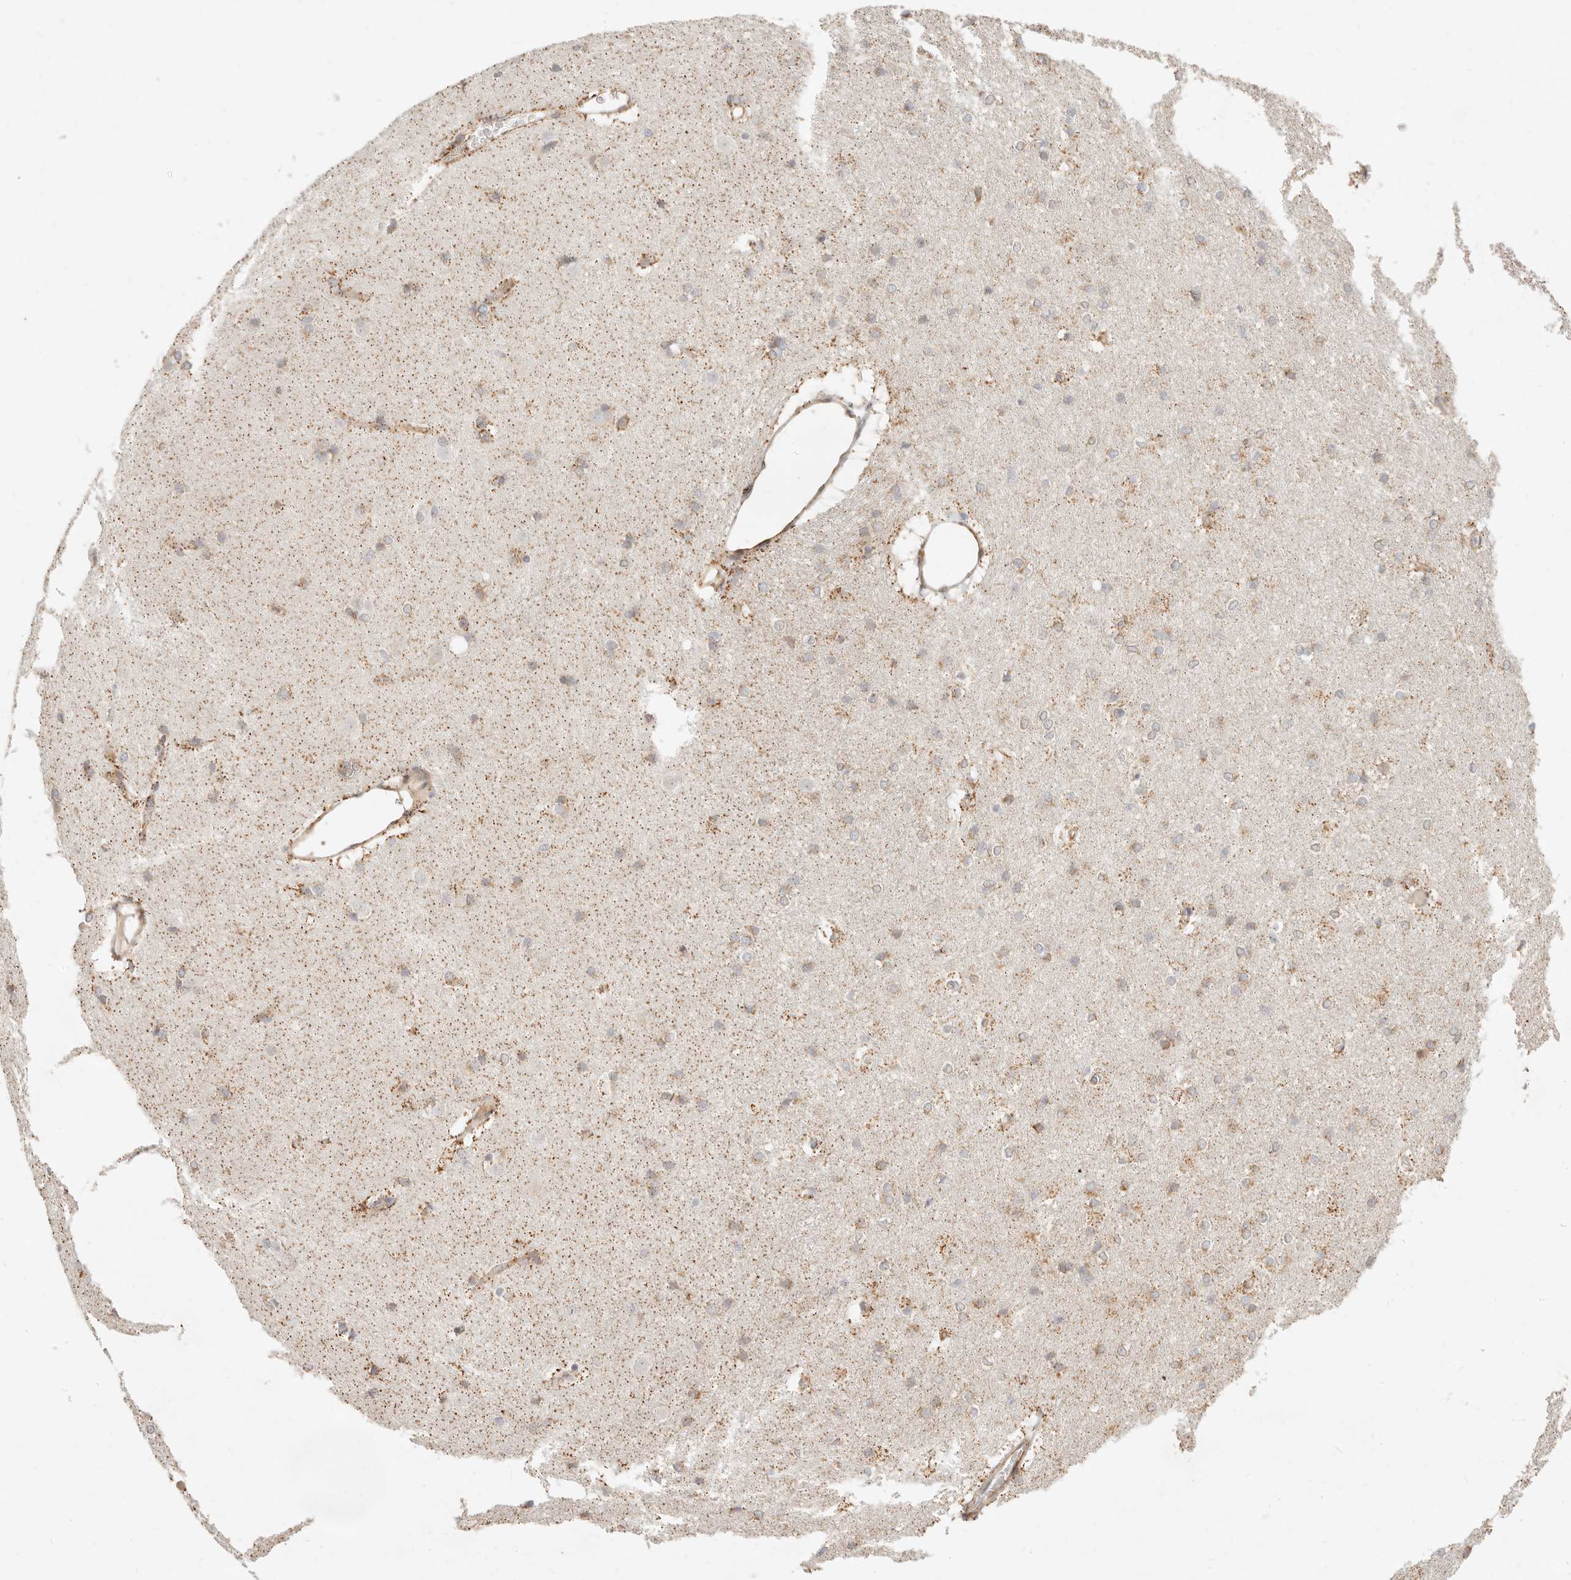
{"staining": {"intensity": "moderate", "quantity": "25%-75%", "location": "cytoplasmic/membranous"}, "tissue": "caudate", "cell_type": "Glial cells", "image_type": "normal", "snomed": [{"axis": "morphology", "description": "Normal tissue, NOS"}, {"axis": "topography", "description": "Lateral ventricle wall"}], "caption": "DAB immunohistochemical staining of normal human caudate reveals moderate cytoplasmic/membranous protein positivity in about 25%-75% of glial cells.", "gene": "SASS6", "patient": {"sex": "female", "age": 19}}